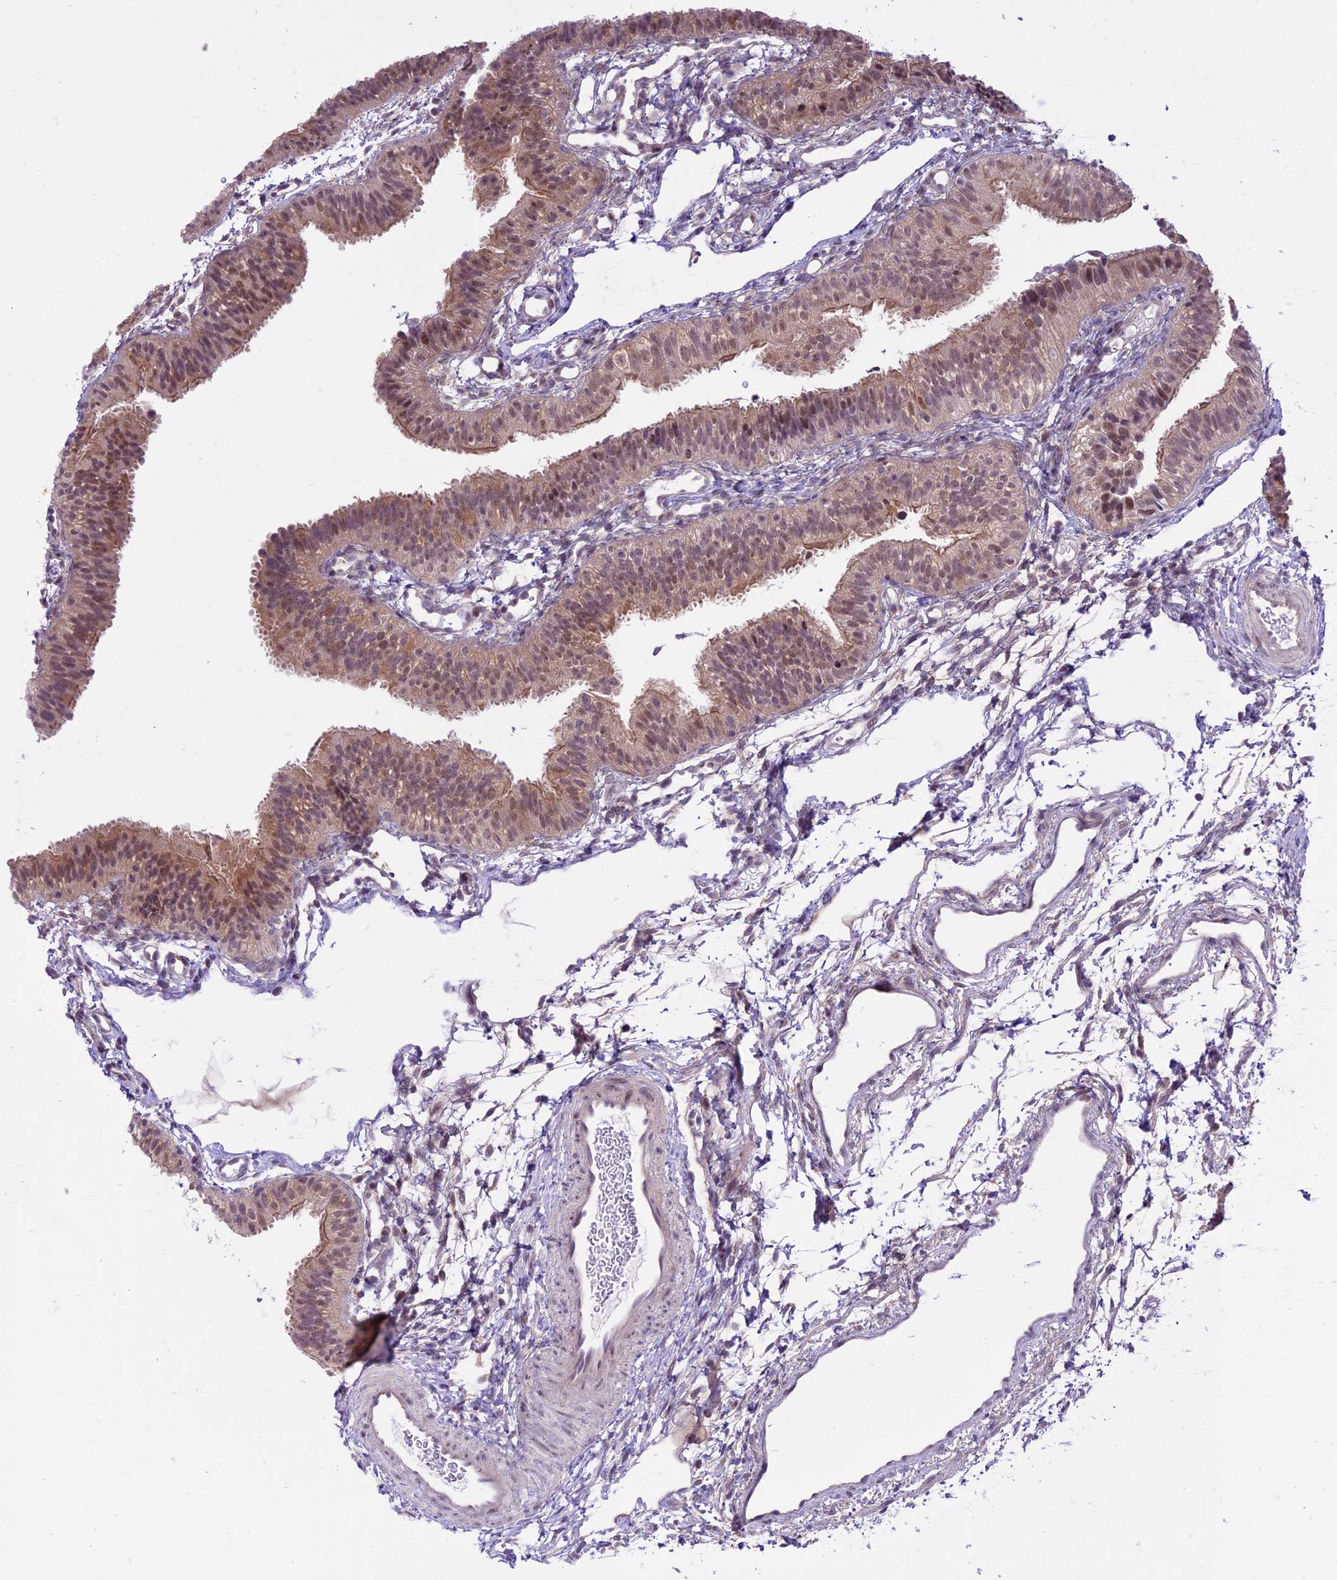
{"staining": {"intensity": "moderate", "quantity": "25%-75%", "location": "cytoplasmic/membranous,nuclear"}, "tissue": "fallopian tube", "cell_type": "Glandular cells", "image_type": "normal", "snomed": [{"axis": "morphology", "description": "Normal tissue, NOS"}, {"axis": "topography", "description": "Fallopian tube"}], "caption": "Moderate cytoplasmic/membranous,nuclear staining is identified in about 25%-75% of glandular cells in unremarkable fallopian tube. Nuclei are stained in blue.", "gene": "SPRED1", "patient": {"sex": "female", "age": 35}}